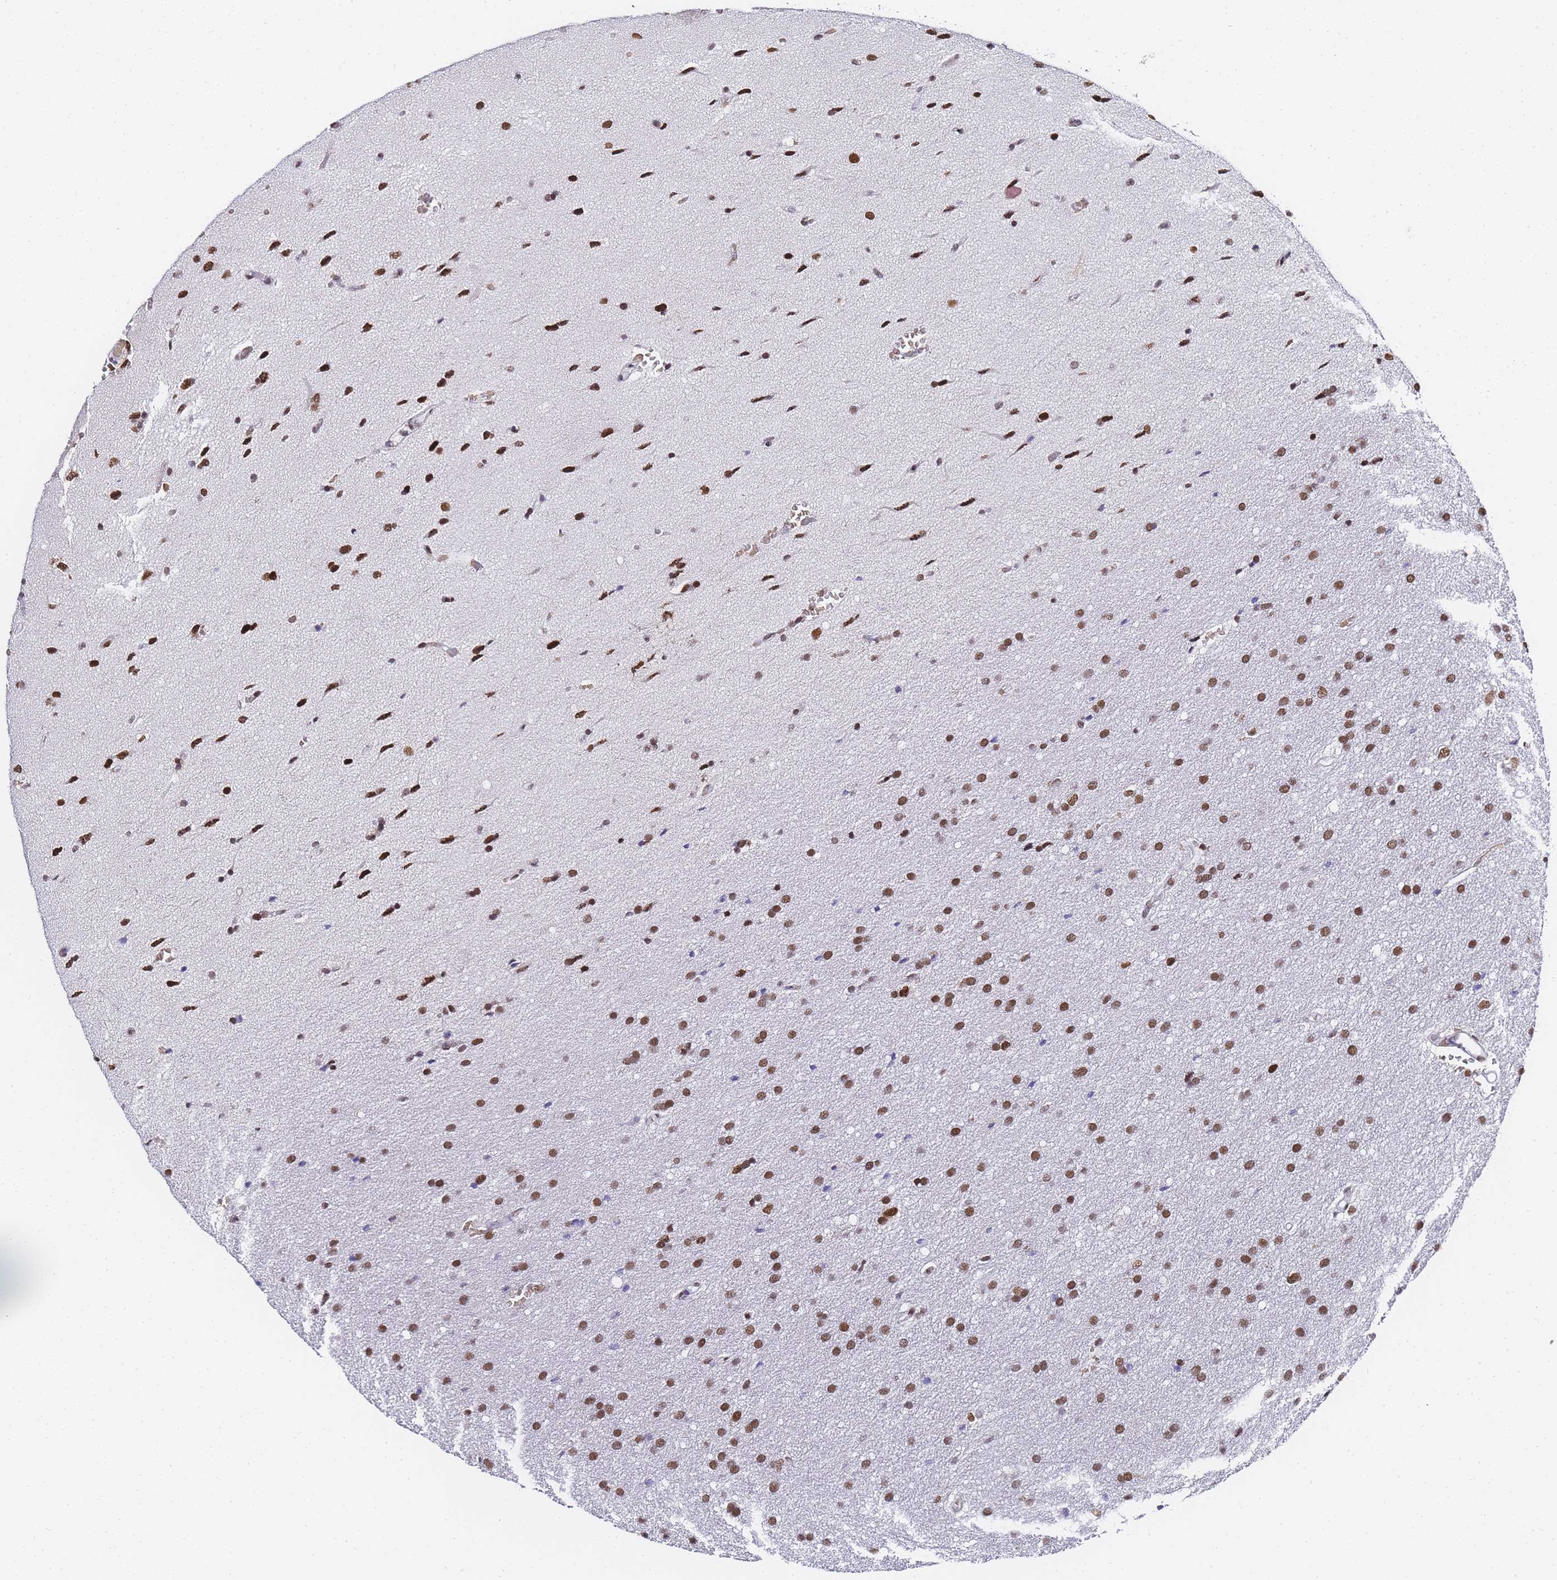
{"staining": {"intensity": "moderate", "quantity": ">75%", "location": "nuclear"}, "tissue": "glioma", "cell_type": "Tumor cells", "image_type": "cancer", "snomed": [{"axis": "morphology", "description": "Glioma, malignant, High grade"}, {"axis": "topography", "description": "Cerebral cortex"}], "caption": "Moderate nuclear expression is identified in approximately >75% of tumor cells in high-grade glioma (malignant).", "gene": "POLR1A", "patient": {"sex": "female", "age": 36}}